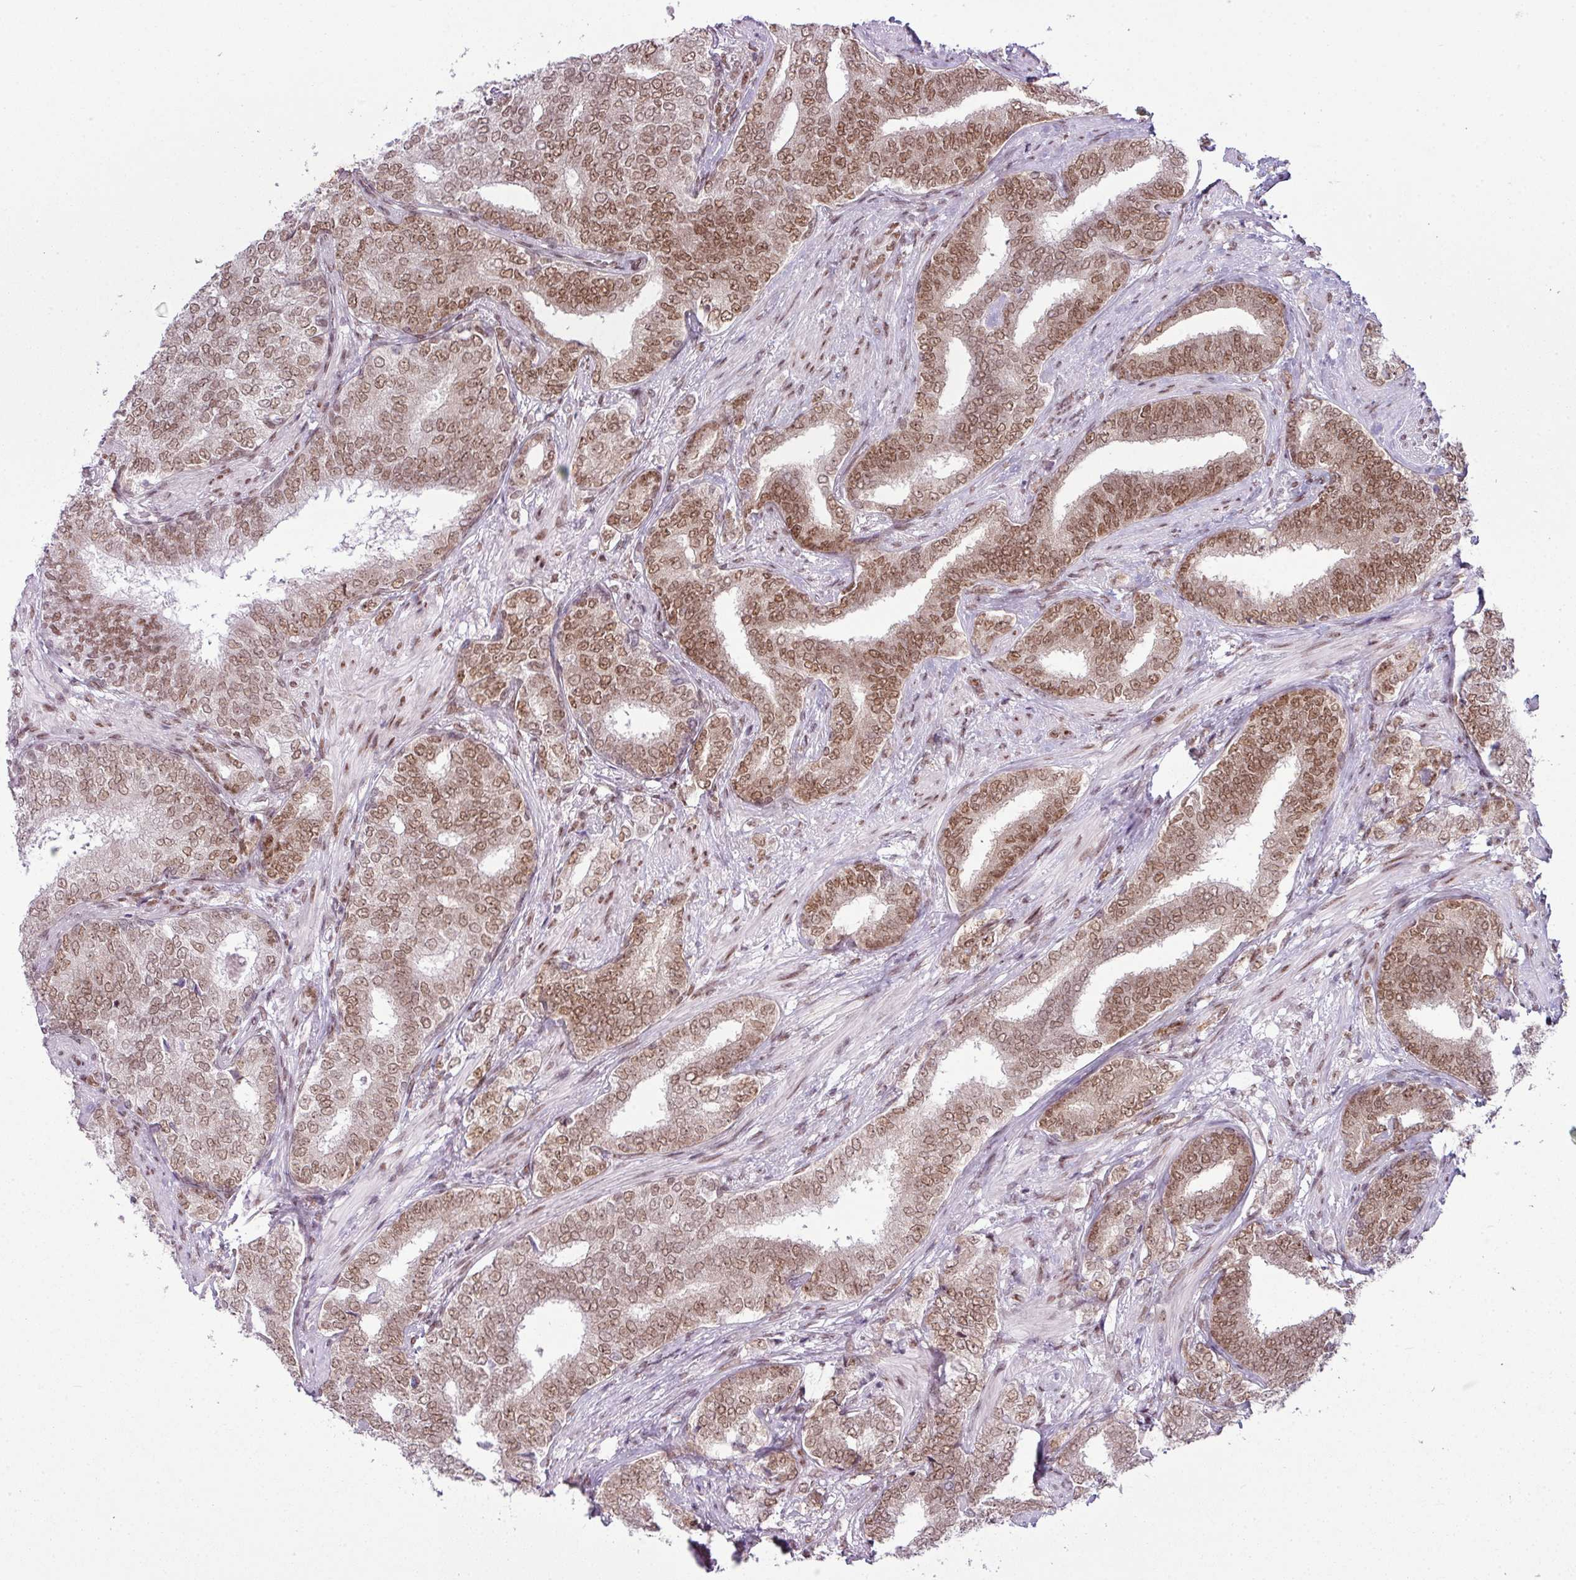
{"staining": {"intensity": "moderate", "quantity": ">75%", "location": "nuclear"}, "tissue": "prostate cancer", "cell_type": "Tumor cells", "image_type": "cancer", "snomed": [{"axis": "morphology", "description": "Adenocarcinoma, High grade"}, {"axis": "topography", "description": "Prostate"}], "caption": "Immunohistochemical staining of adenocarcinoma (high-grade) (prostate) exhibits medium levels of moderate nuclear expression in approximately >75% of tumor cells. The protein of interest is shown in brown color, while the nuclei are stained blue.", "gene": "ARL6IP4", "patient": {"sex": "male", "age": 72}}